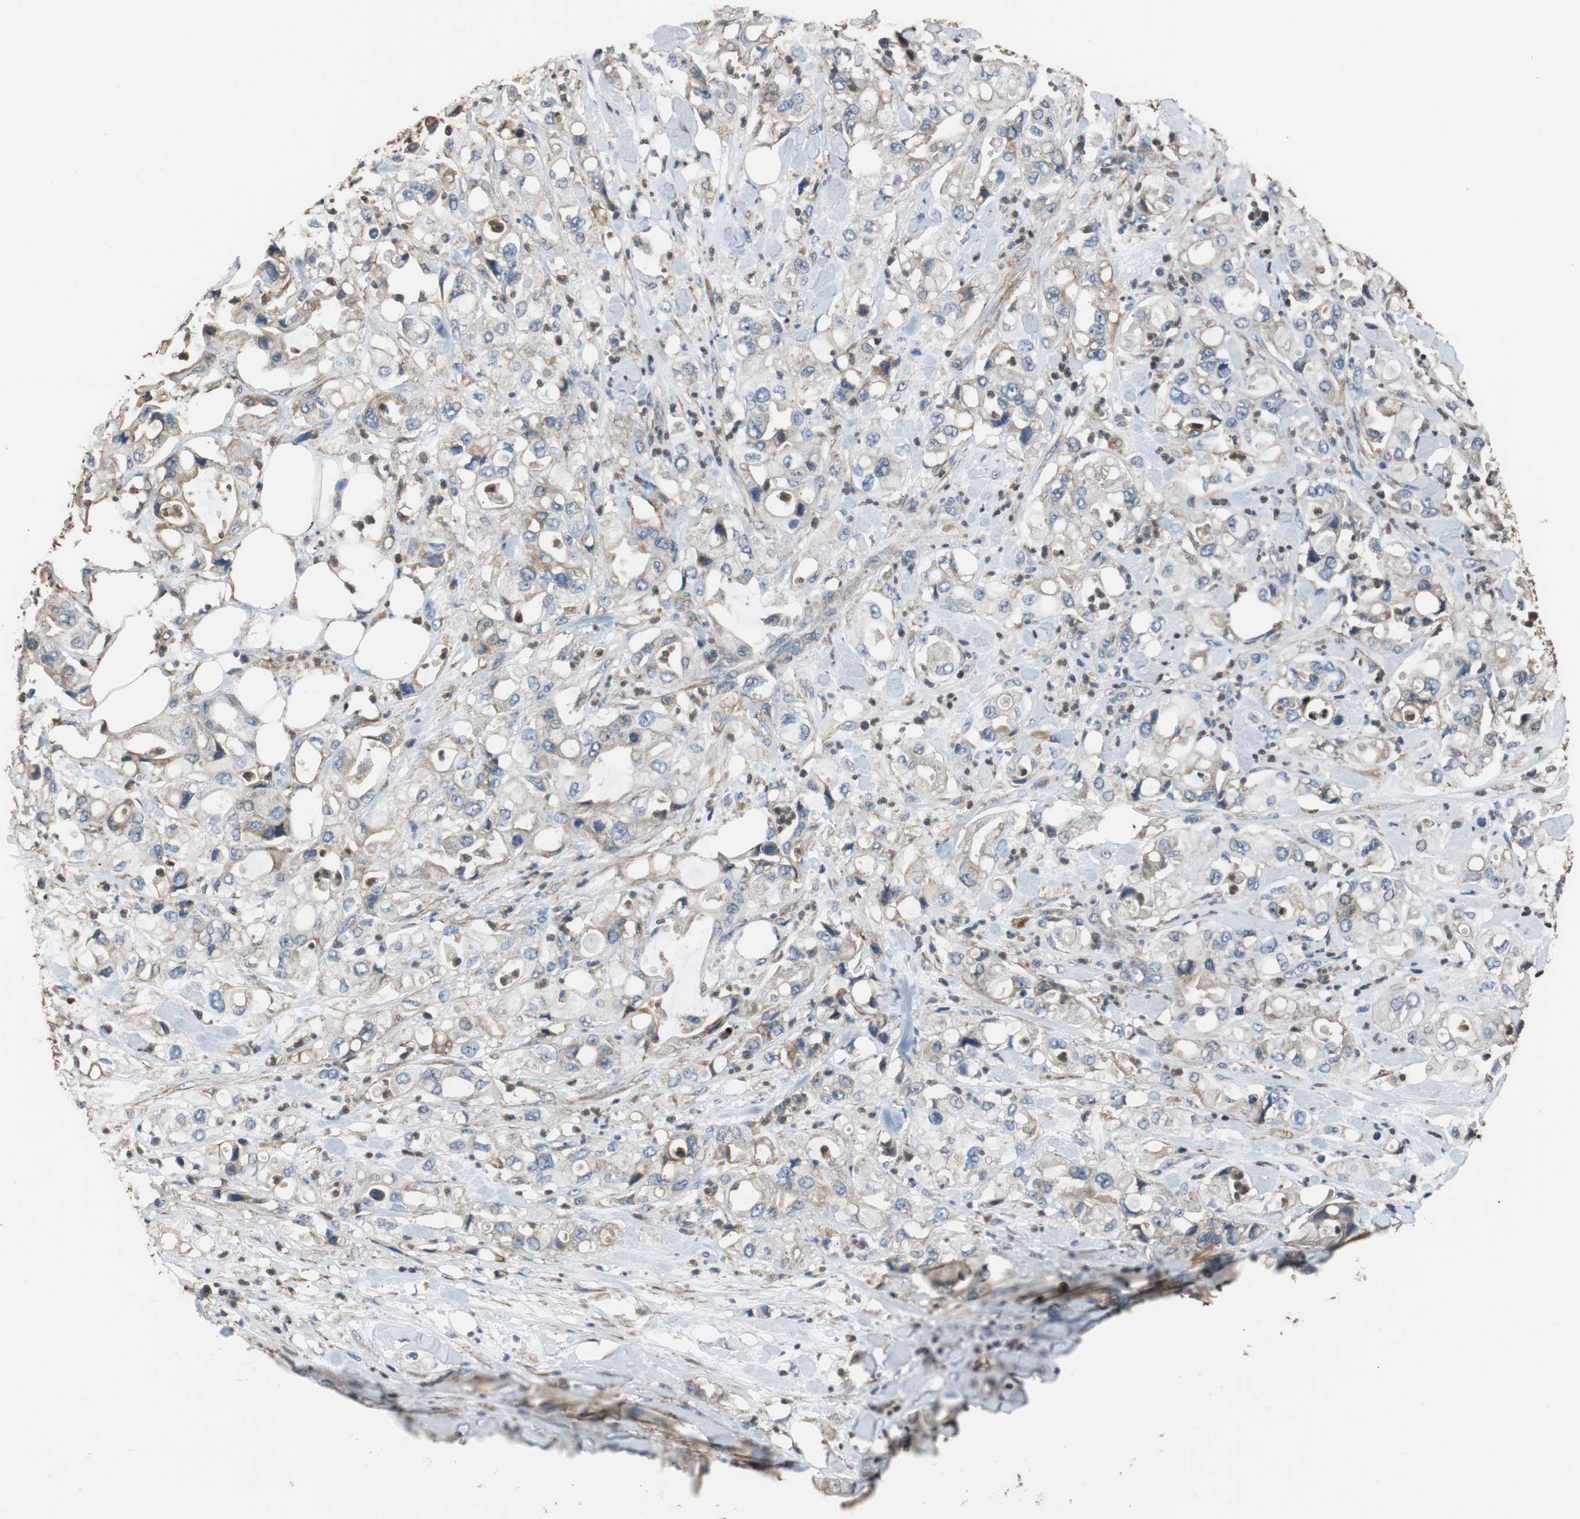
{"staining": {"intensity": "weak", "quantity": "25%-75%", "location": "cytoplasmic/membranous"}, "tissue": "pancreatic cancer", "cell_type": "Tumor cells", "image_type": "cancer", "snomed": [{"axis": "morphology", "description": "Adenocarcinoma, NOS"}, {"axis": "topography", "description": "Pancreas"}], "caption": "Protein staining exhibits weak cytoplasmic/membranous expression in approximately 25%-75% of tumor cells in pancreatic cancer (adenocarcinoma).", "gene": "PITRM1", "patient": {"sex": "male", "age": 70}}